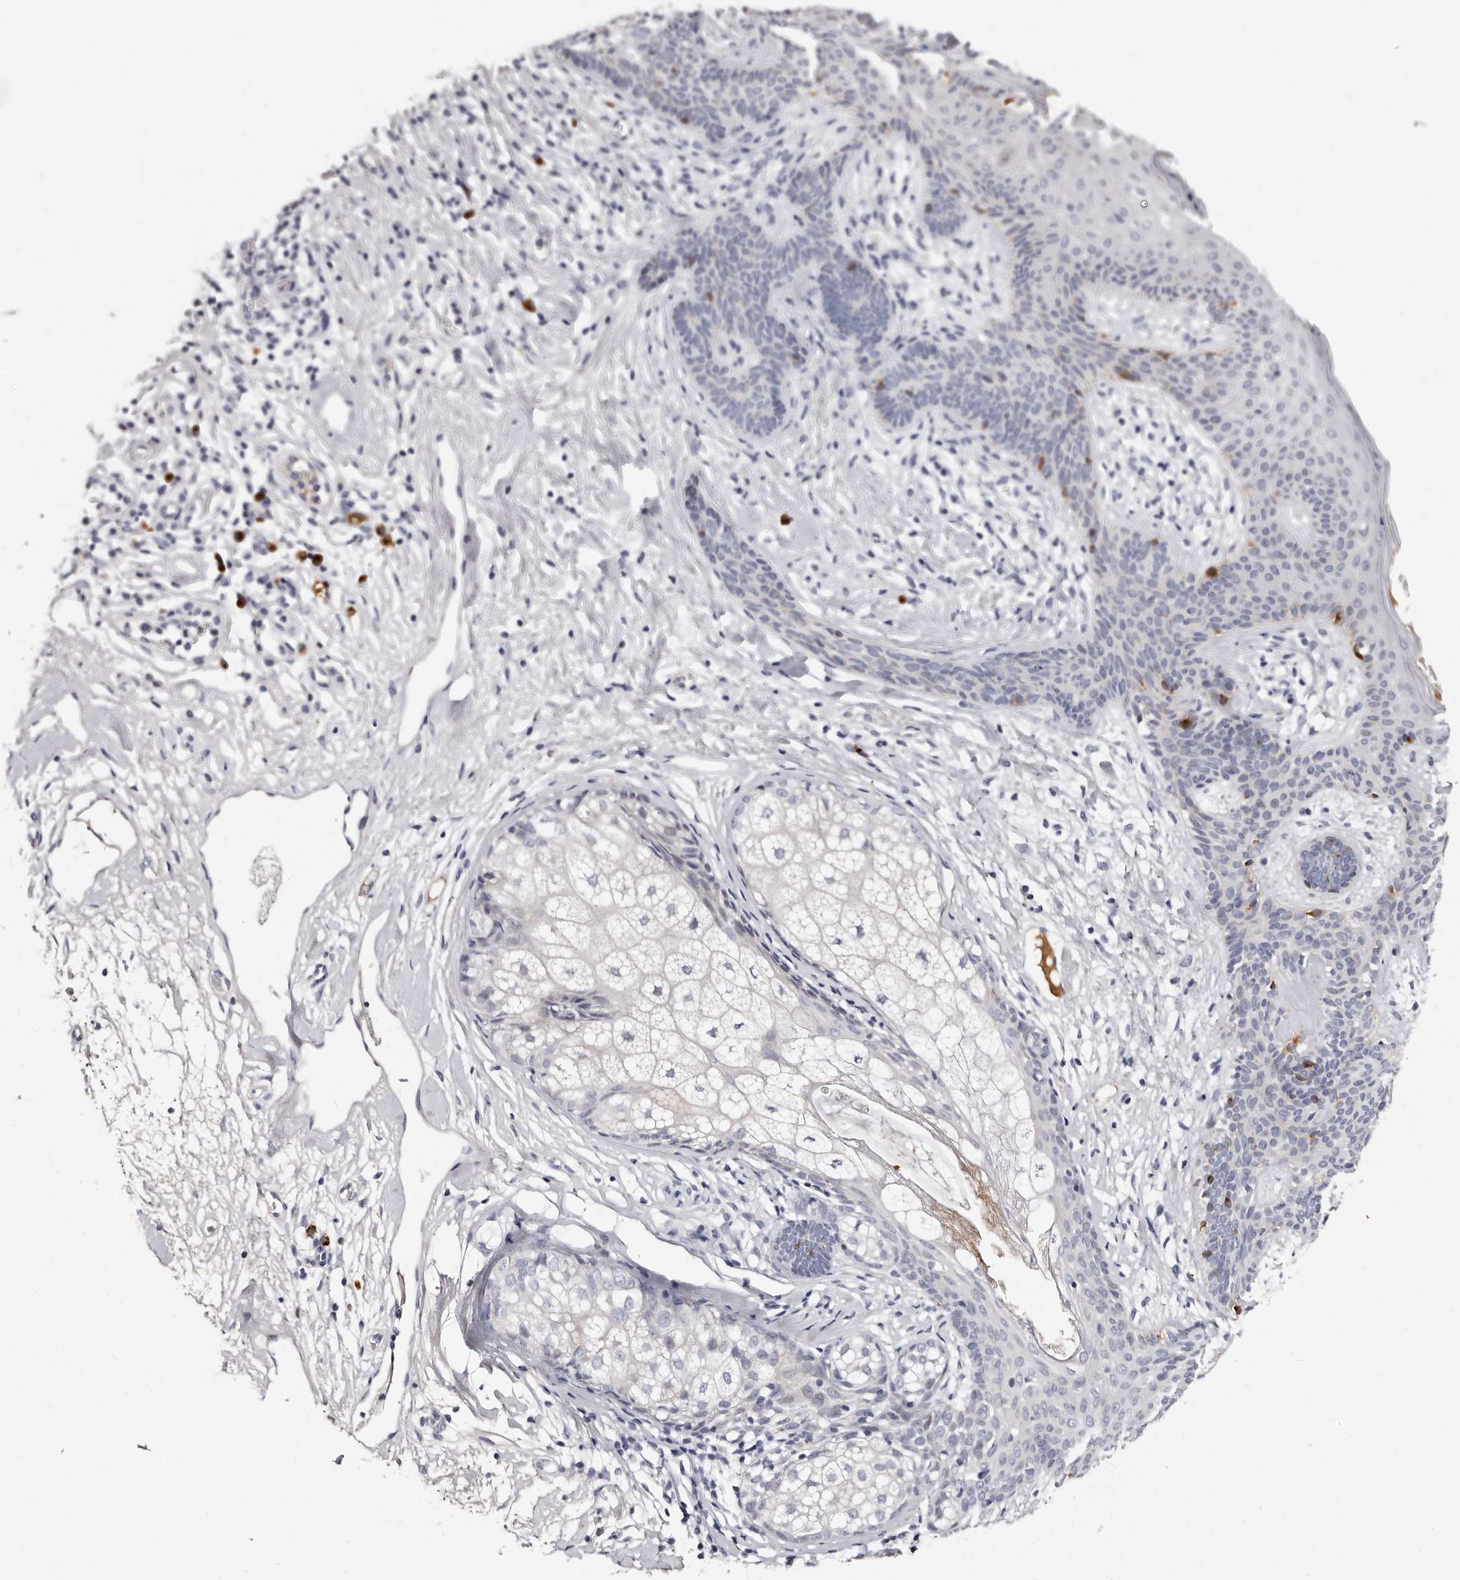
{"staining": {"intensity": "negative", "quantity": "none", "location": "none"}, "tissue": "skin cancer", "cell_type": "Tumor cells", "image_type": "cancer", "snomed": [{"axis": "morphology", "description": "Developmental malformation"}, {"axis": "morphology", "description": "Basal cell carcinoma"}, {"axis": "topography", "description": "Skin"}], "caption": "The photomicrograph exhibits no staining of tumor cells in basal cell carcinoma (skin).", "gene": "TBC1D22B", "patient": {"sex": "female", "age": 62}}